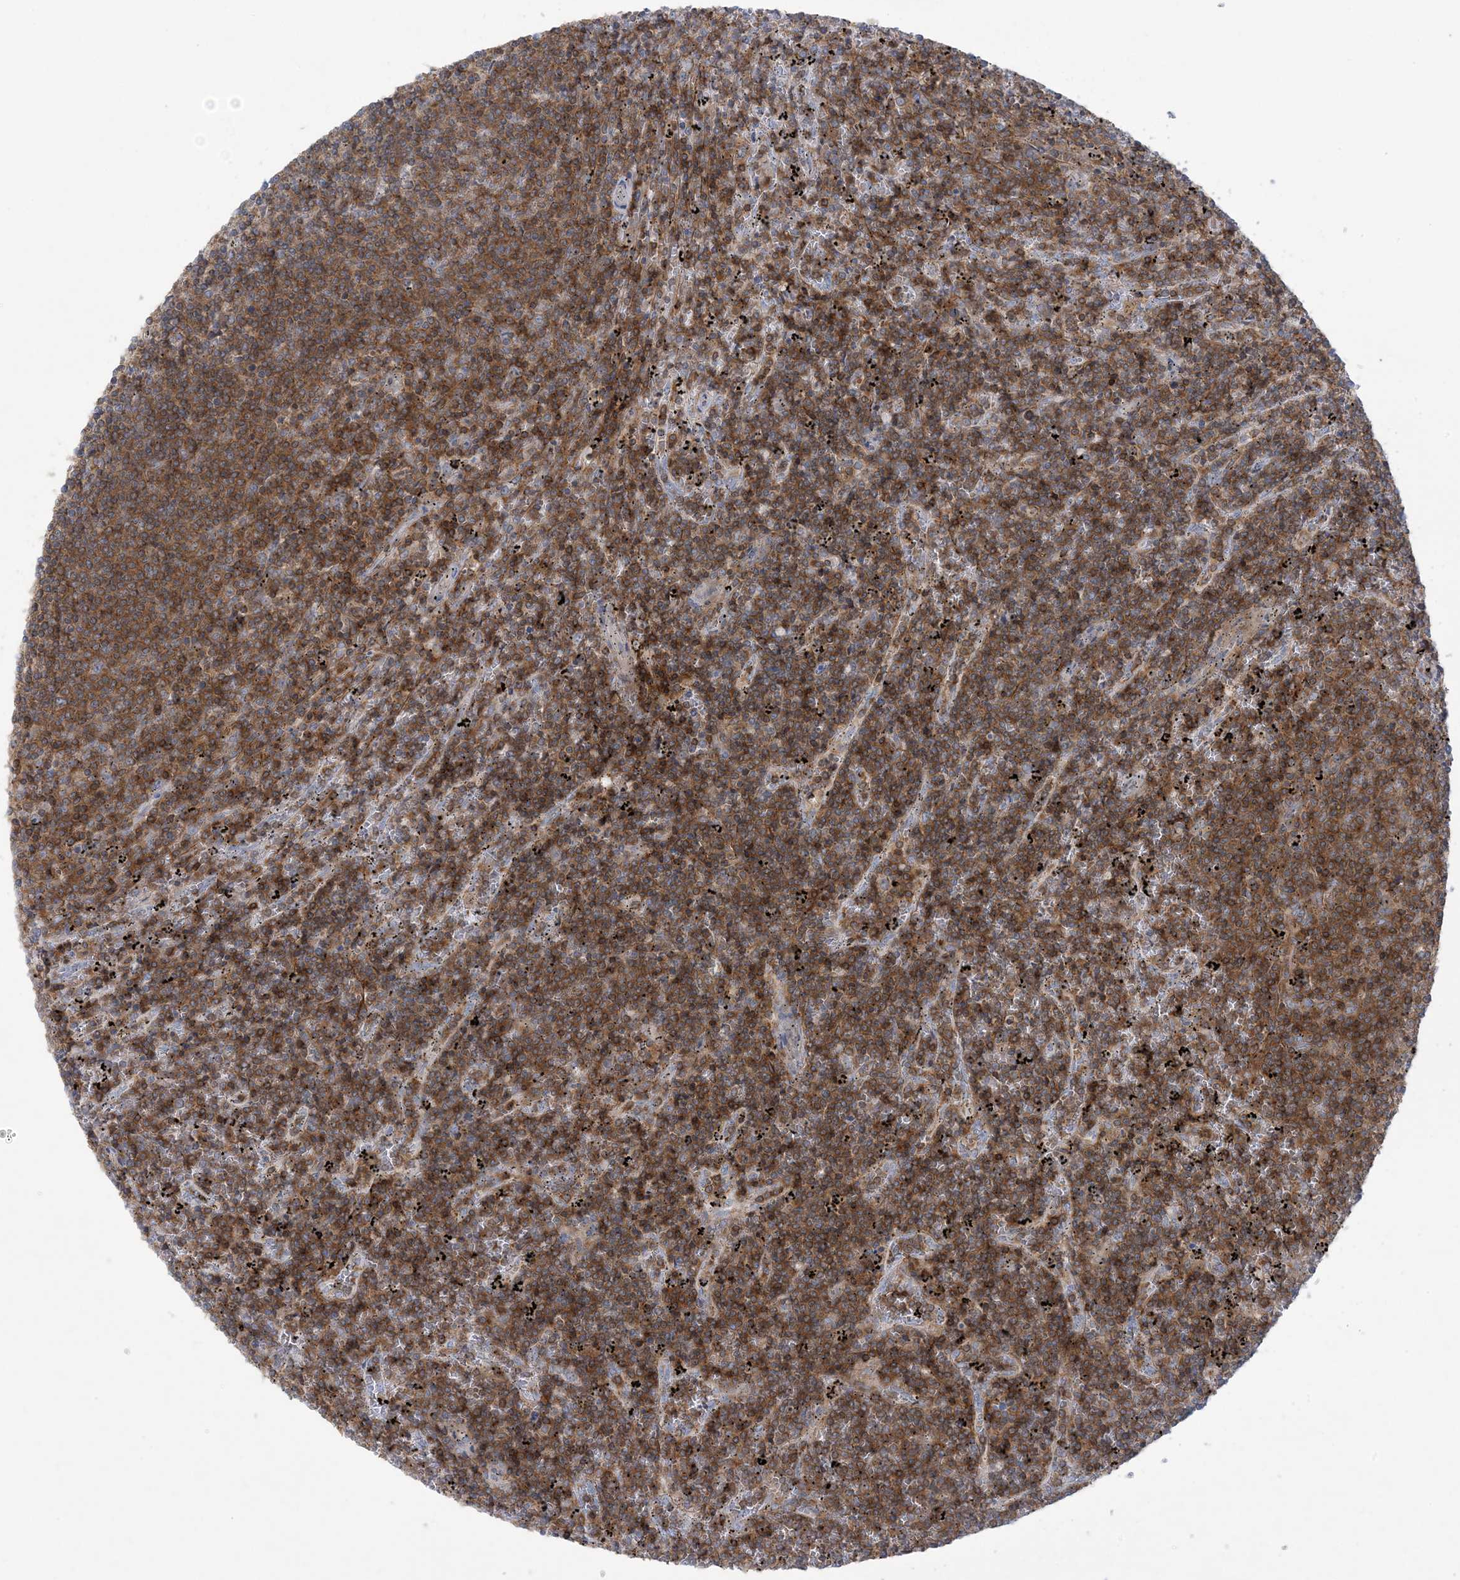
{"staining": {"intensity": "strong", "quantity": ">75%", "location": "cytoplasmic/membranous"}, "tissue": "lymphoma", "cell_type": "Tumor cells", "image_type": "cancer", "snomed": [{"axis": "morphology", "description": "Malignant lymphoma, non-Hodgkin's type, Low grade"}, {"axis": "topography", "description": "Spleen"}], "caption": "A histopathology image showing strong cytoplasmic/membranous positivity in approximately >75% of tumor cells in lymphoma, as visualized by brown immunohistochemical staining.", "gene": "ARHGAP30", "patient": {"sex": "female", "age": 50}}